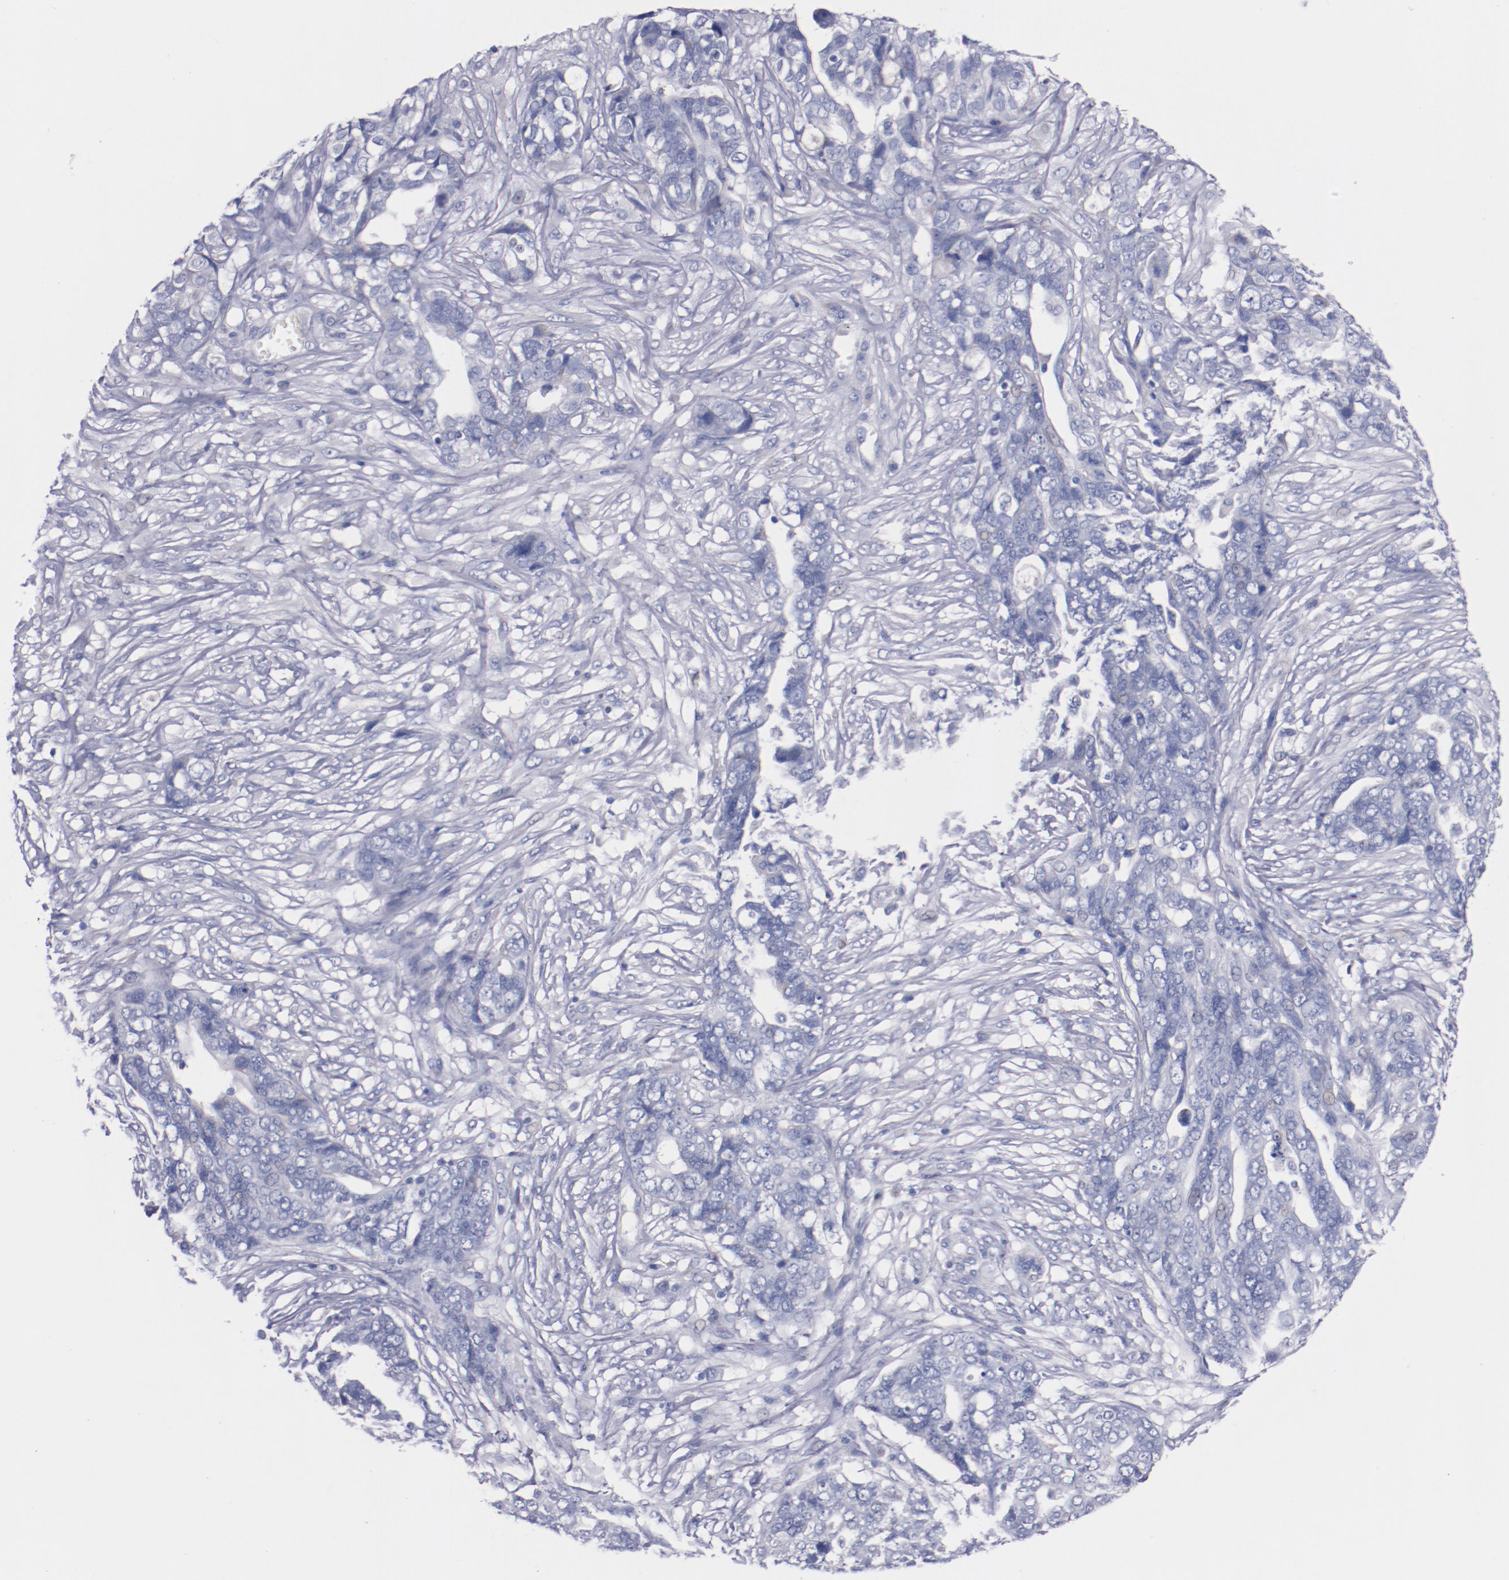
{"staining": {"intensity": "negative", "quantity": "none", "location": "none"}, "tissue": "ovarian cancer", "cell_type": "Tumor cells", "image_type": "cancer", "snomed": [{"axis": "morphology", "description": "Normal tissue, NOS"}, {"axis": "morphology", "description": "Cystadenocarcinoma, serous, NOS"}, {"axis": "topography", "description": "Fallopian tube"}, {"axis": "topography", "description": "Ovary"}], "caption": "Tumor cells are negative for brown protein staining in ovarian cancer (serous cystadenocarcinoma).", "gene": "CNTNAP2", "patient": {"sex": "female", "age": 56}}